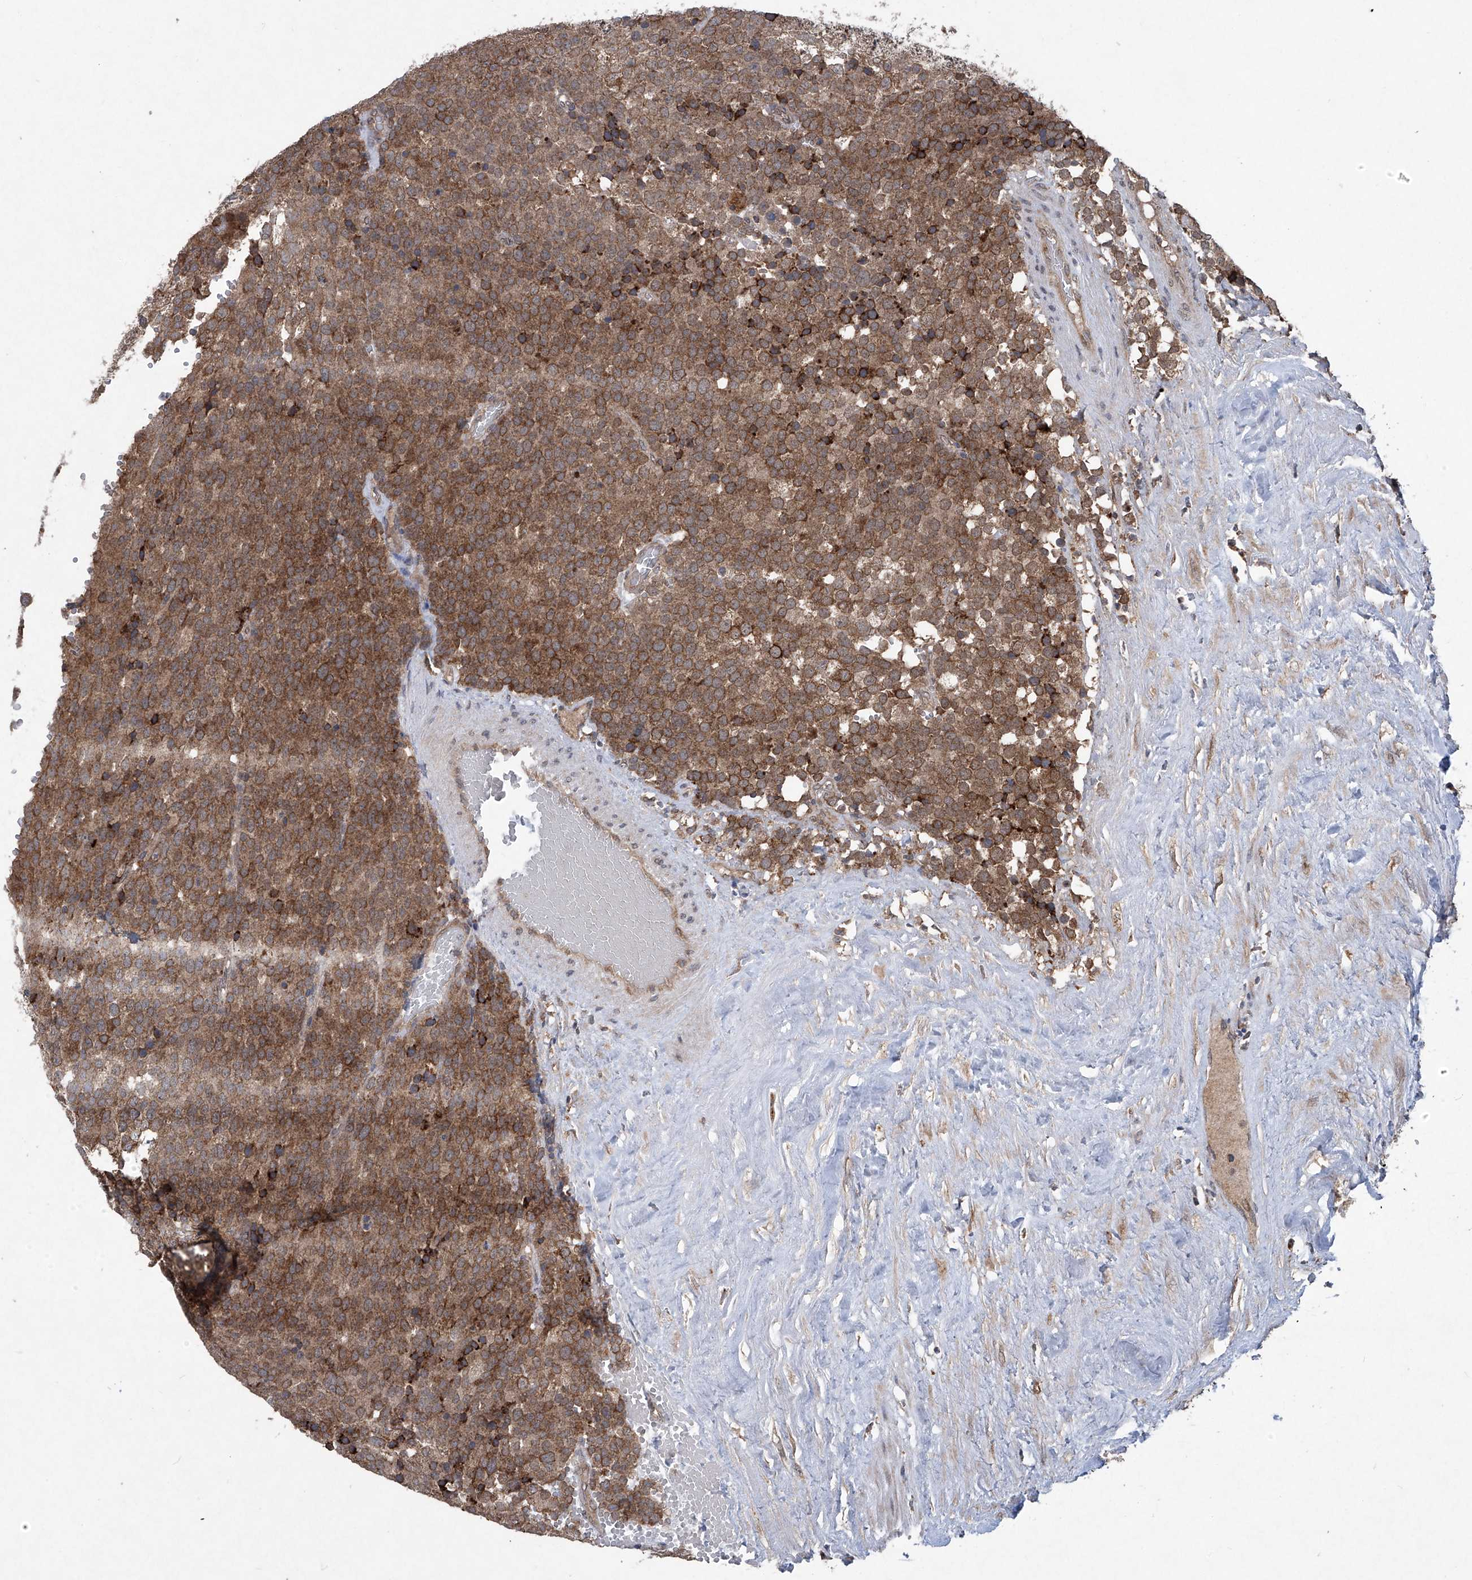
{"staining": {"intensity": "moderate", "quantity": ">75%", "location": "cytoplasmic/membranous"}, "tissue": "testis cancer", "cell_type": "Tumor cells", "image_type": "cancer", "snomed": [{"axis": "morphology", "description": "Seminoma, NOS"}, {"axis": "topography", "description": "Testis"}], "caption": "Tumor cells demonstrate medium levels of moderate cytoplasmic/membranous expression in approximately >75% of cells in testis cancer.", "gene": "SUMF2", "patient": {"sex": "male", "age": 71}}